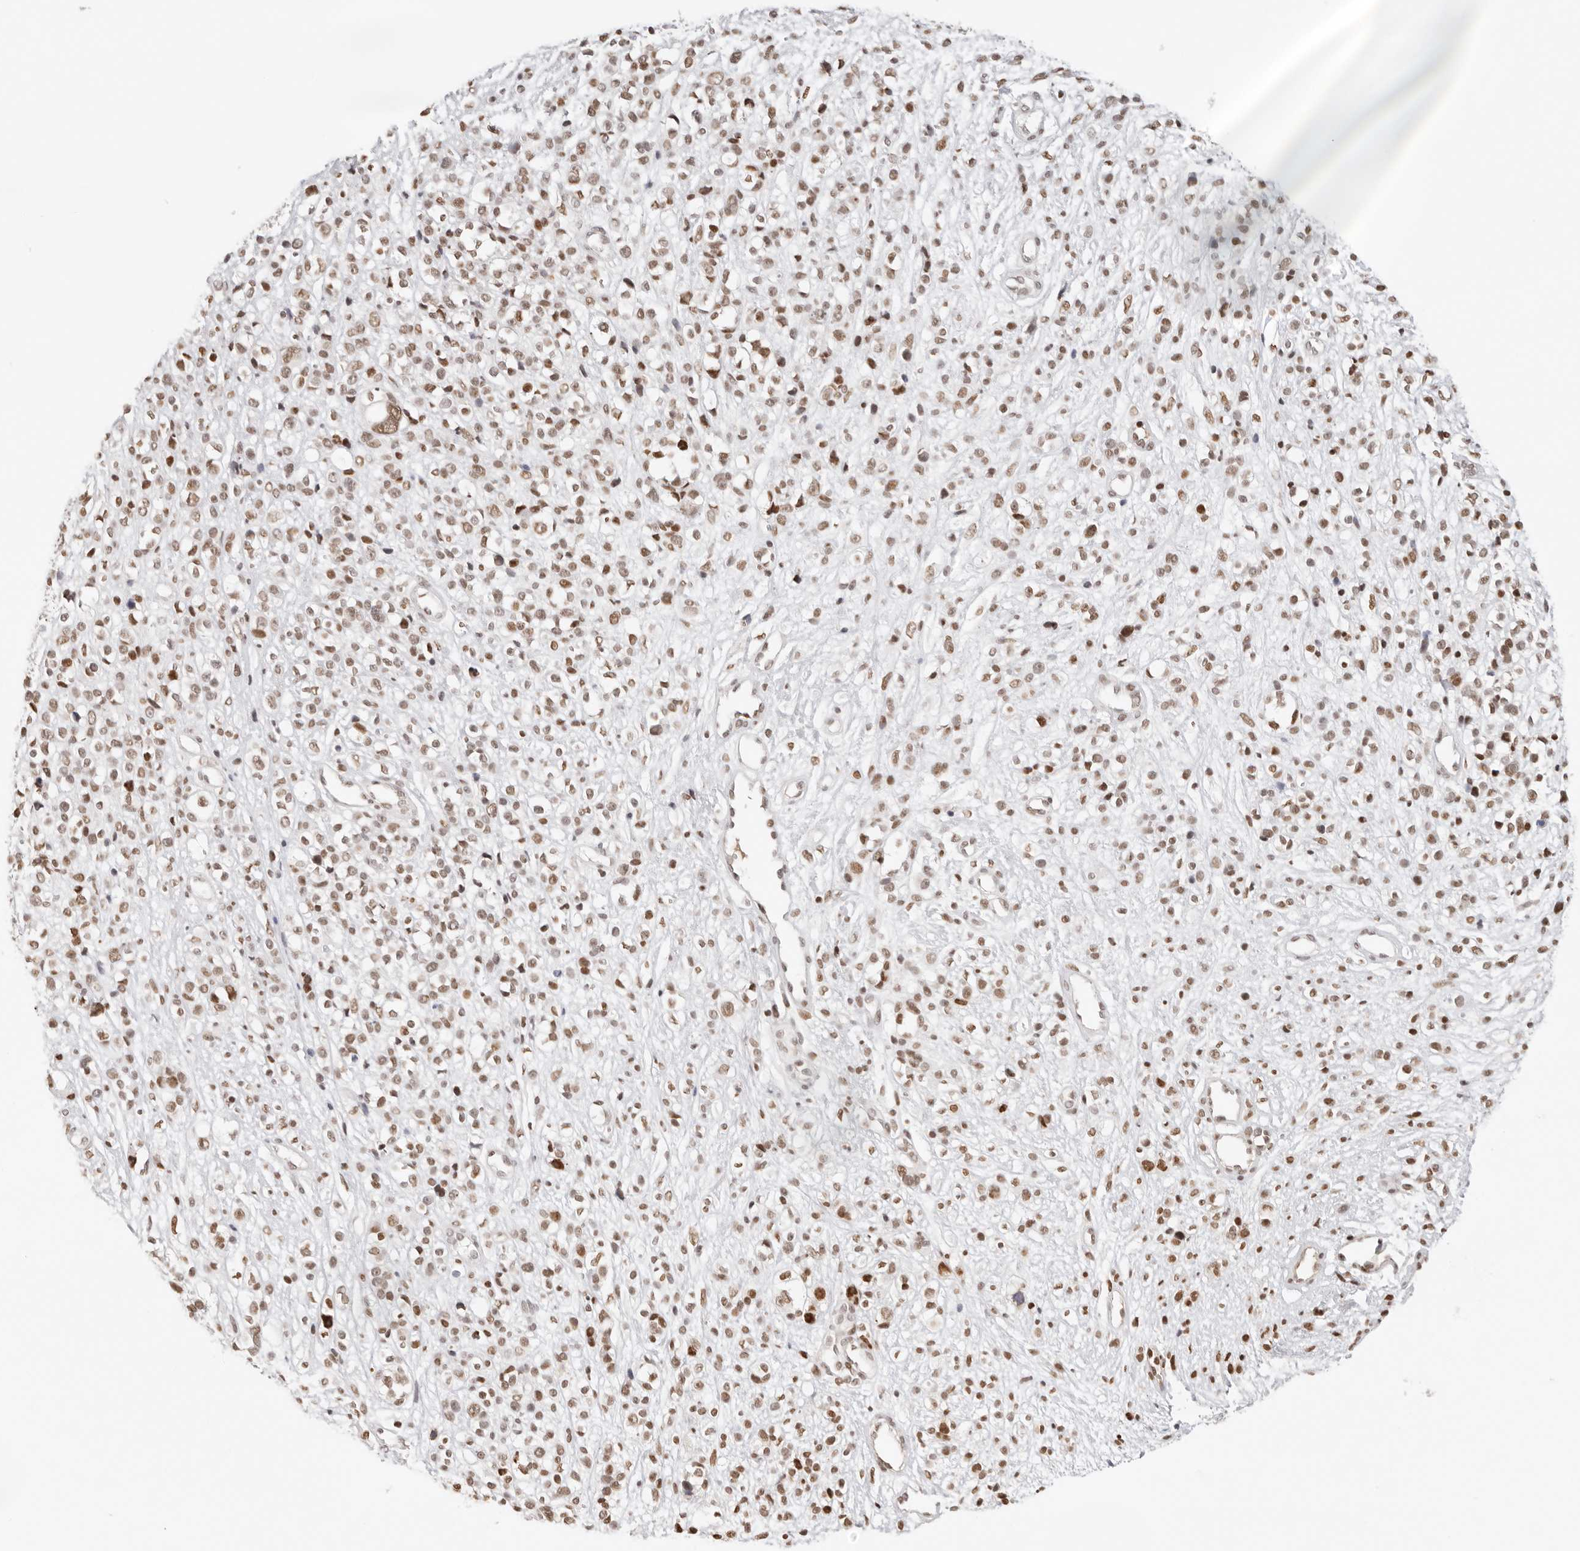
{"staining": {"intensity": "moderate", "quantity": ">75%", "location": "nuclear"}, "tissue": "melanoma", "cell_type": "Tumor cells", "image_type": "cancer", "snomed": [{"axis": "morphology", "description": "Malignant melanoma, NOS"}, {"axis": "topography", "description": "Skin"}], "caption": "Tumor cells show medium levels of moderate nuclear staining in approximately >75% of cells in human malignant melanoma.", "gene": "HOXC5", "patient": {"sex": "female", "age": 55}}